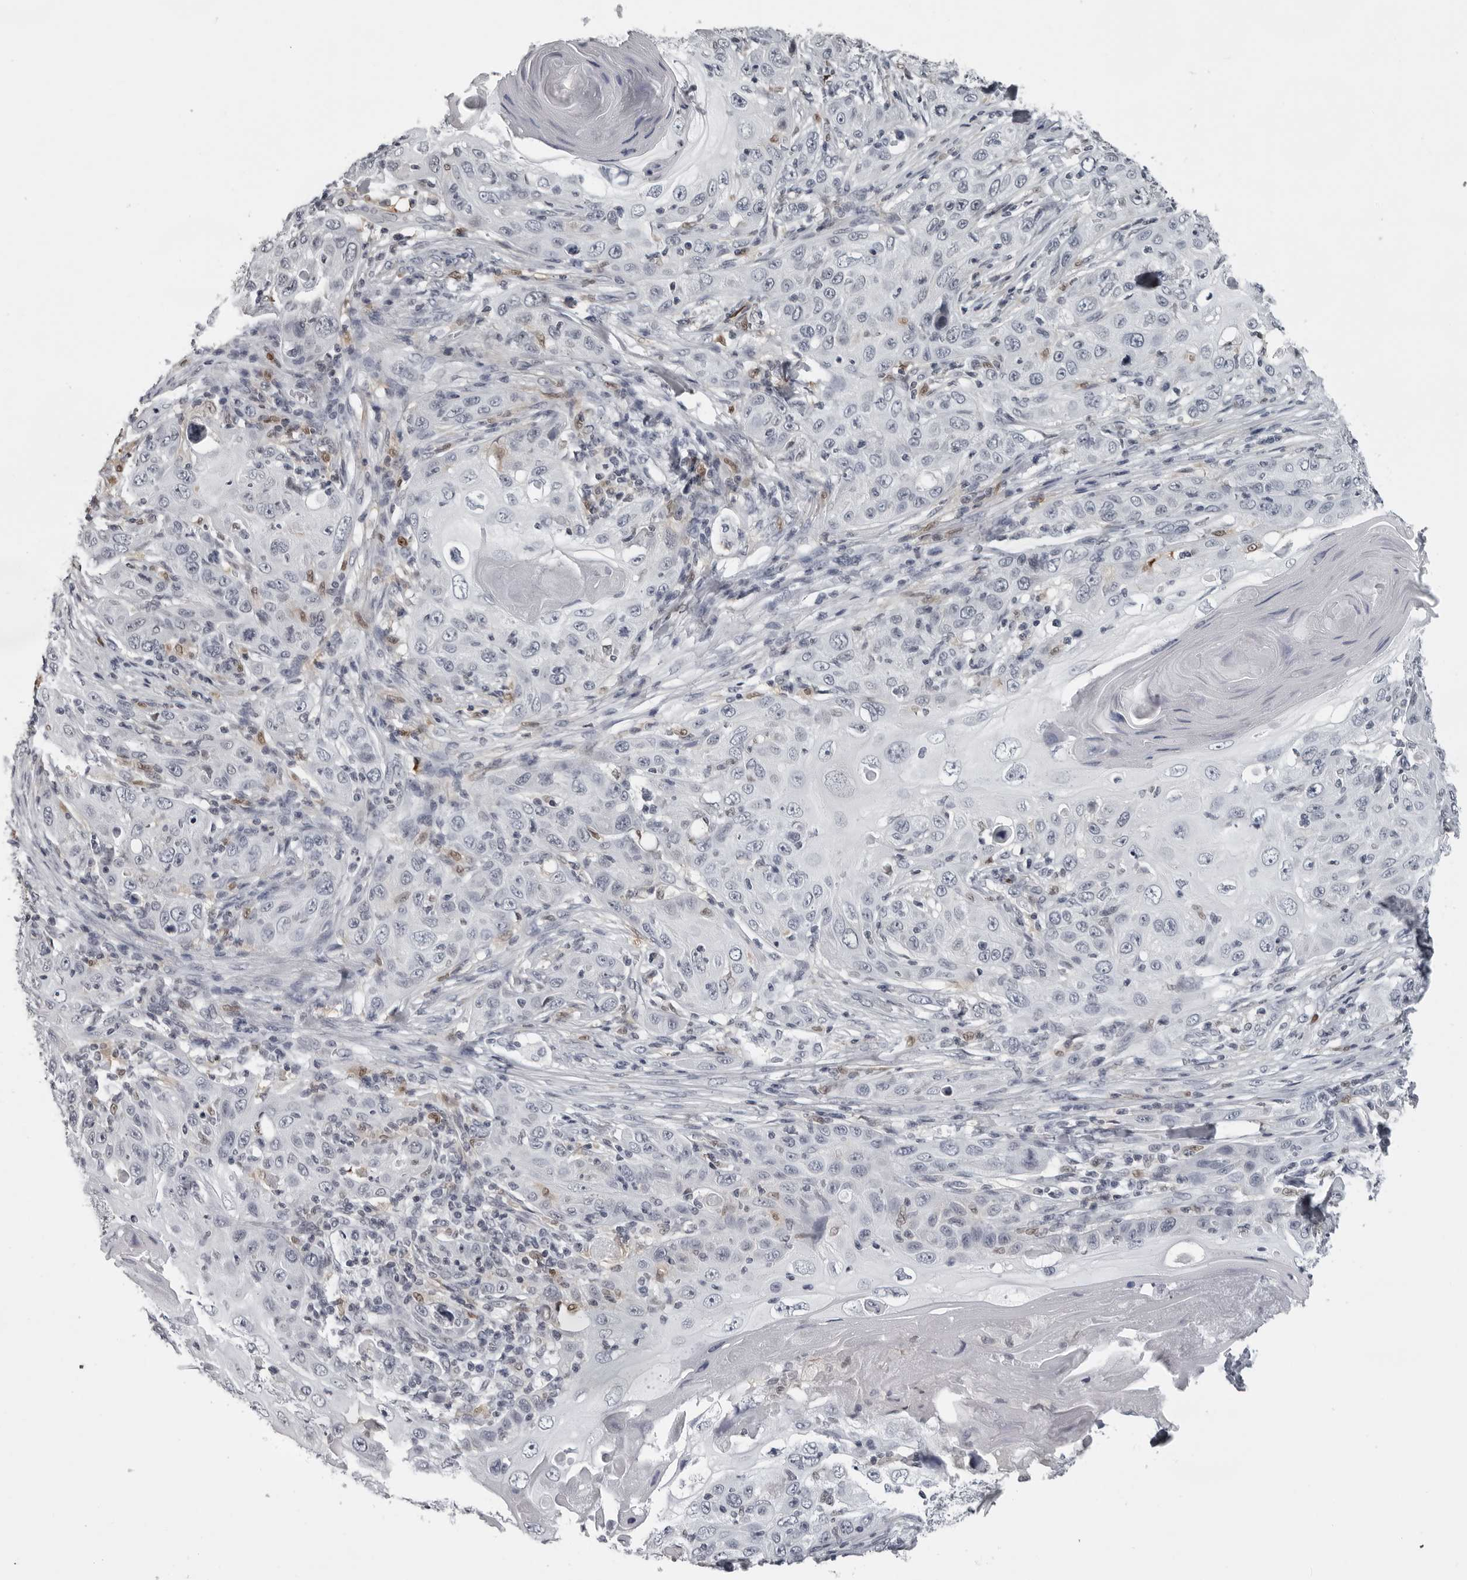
{"staining": {"intensity": "negative", "quantity": "none", "location": "none"}, "tissue": "skin cancer", "cell_type": "Tumor cells", "image_type": "cancer", "snomed": [{"axis": "morphology", "description": "Squamous cell carcinoma, NOS"}, {"axis": "topography", "description": "Skin"}], "caption": "This is a image of immunohistochemistry staining of skin cancer (squamous cell carcinoma), which shows no staining in tumor cells.", "gene": "LZIC", "patient": {"sex": "female", "age": 88}}